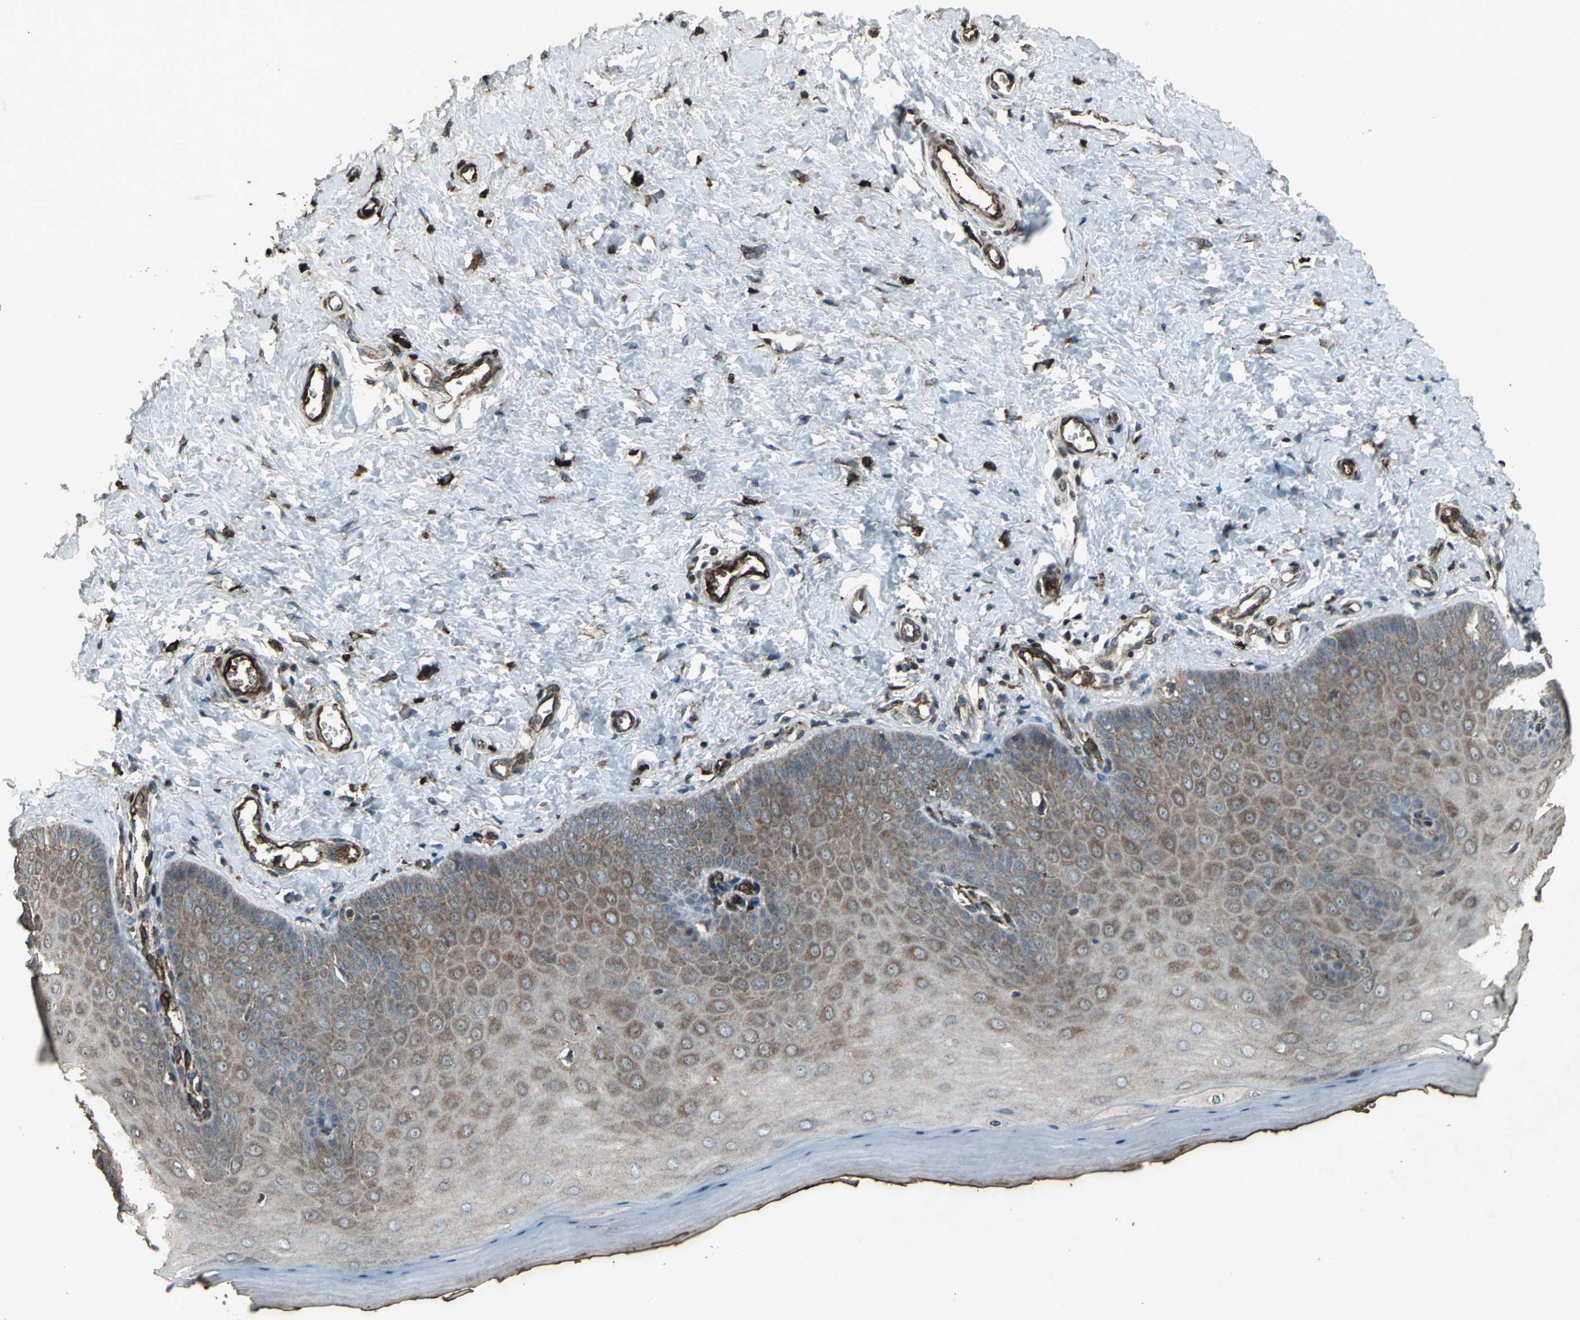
{"staining": {"intensity": "moderate", "quantity": "25%-75%", "location": "cytoplasmic/membranous"}, "tissue": "cervix", "cell_type": "Glandular cells", "image_type": "normal", "snomed": [{"axis": "morphology", "description": "Normal tissue, NOS"}, {"axis": "topography", "description": "Cervix"}], "caption": "The immunohistochemical stain labels moderate cytoplasmic/membranous staining in glandular cells of benign cervix.", "gene": "SEPTIN4", "patient": {"sex": "female", "age": 55}}